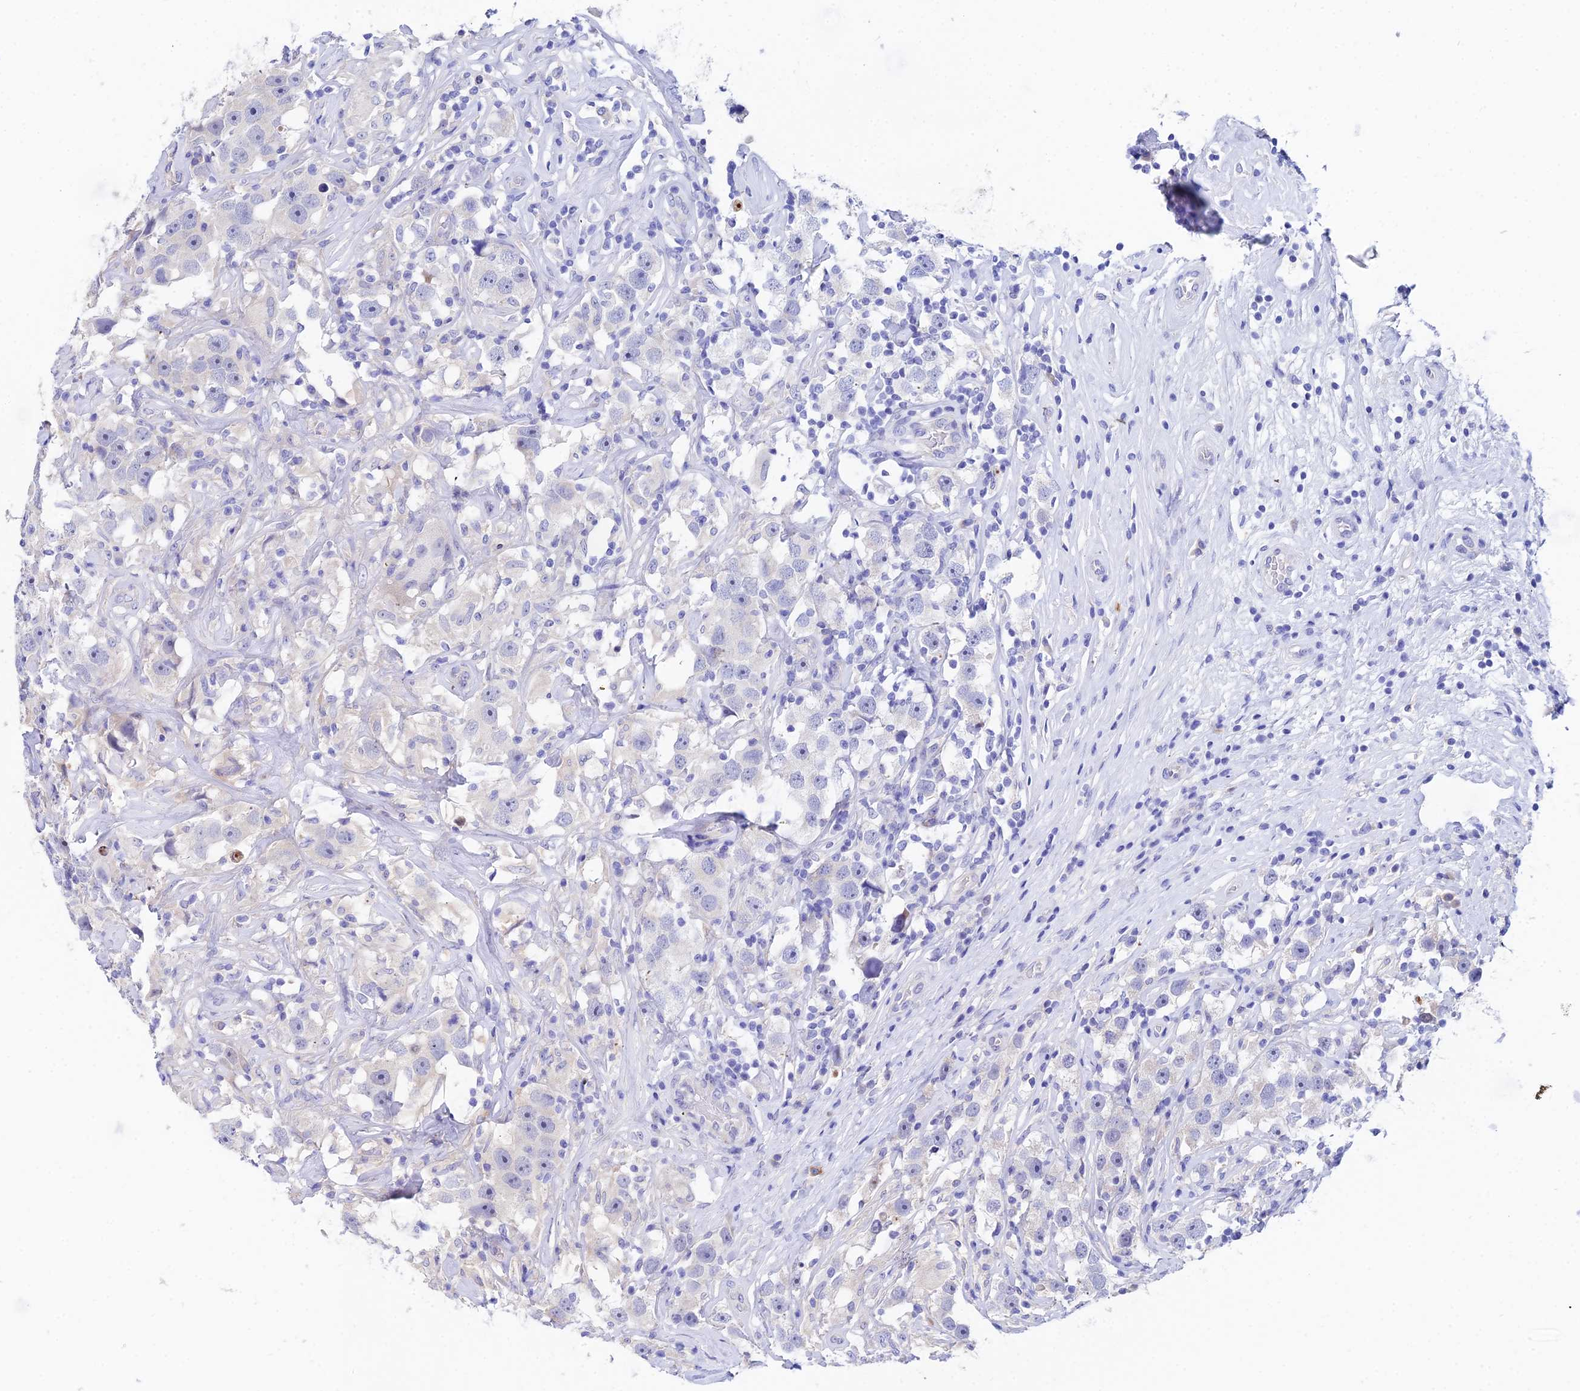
{"staining": {"intensity": "negative", "quantity": "none", "location": "none"}, "tissue": "testis cancer", "cell_type": "Tumor cells", "image_type": "cancer", "snomed": [{"axis": "morphology", "description": "Seminoma, NOS"}, {"axis": "topography", "description": "Testis"}], "caption": "Immunohistochemical staining of human seminoma (testis) reveals no significant expression in tumor cells.", "gene": "CEP41", "patient": {"sex": "male", "age": 49}}